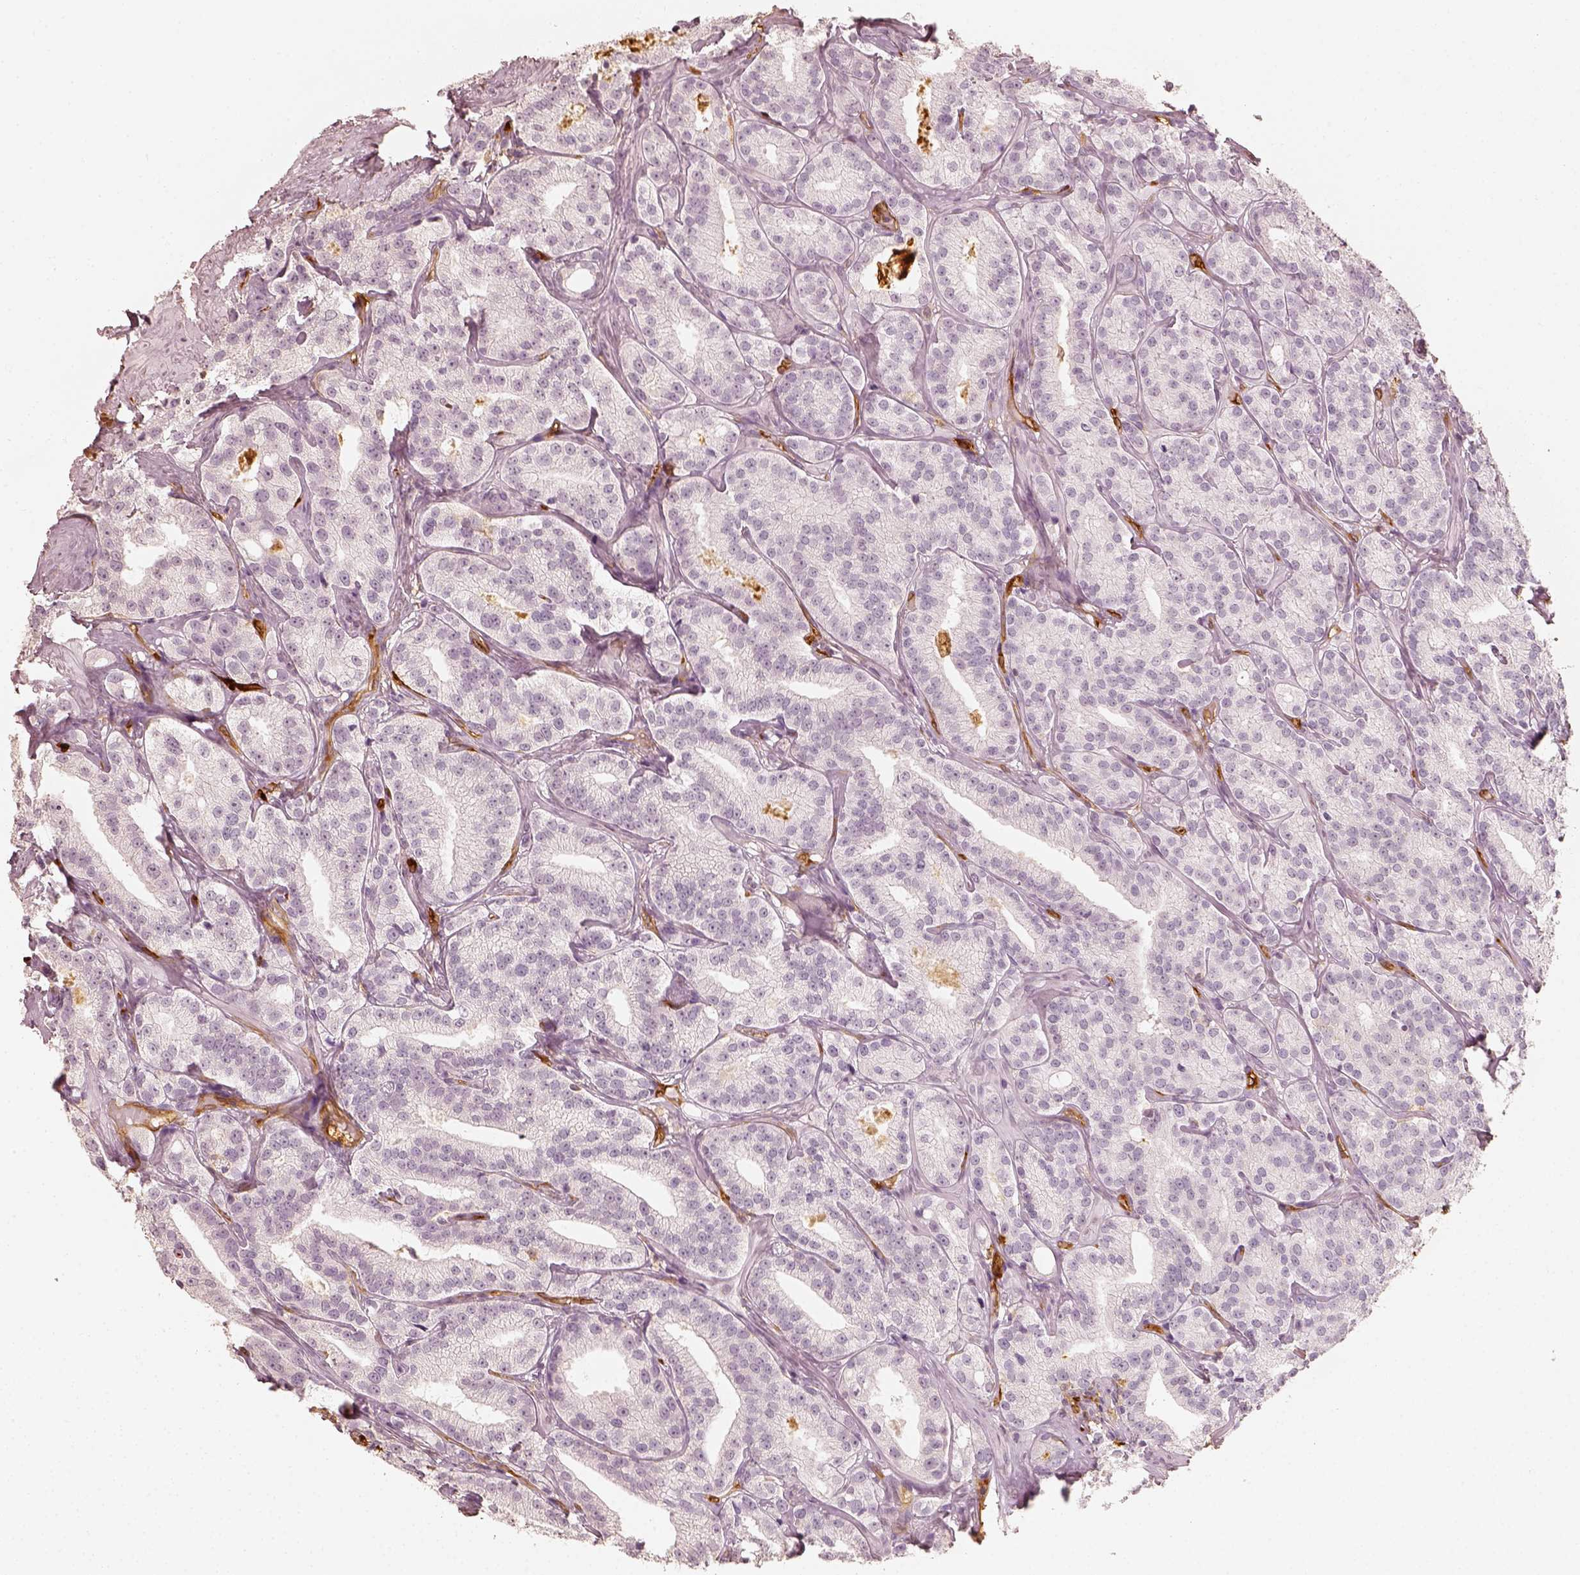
{"staining": {"intensity": "negative", "quantity": "none", "location": "none"}, "tissue": "prostate cancer", "cell_type": "Tumor cells", "image_type": "cancer", "snomed": [{"axis": "morphology", "description": "Adenocarcinoma, High grade"}, {"axis": "topography", "description": "Prostate"}], "caption": "Tumor cells show no significant protein positivity in prostate cancer (adenocarcinoma (high-grade)).", "gene": "FSCN1", "patient": {"sex": "male", "age": 75}}